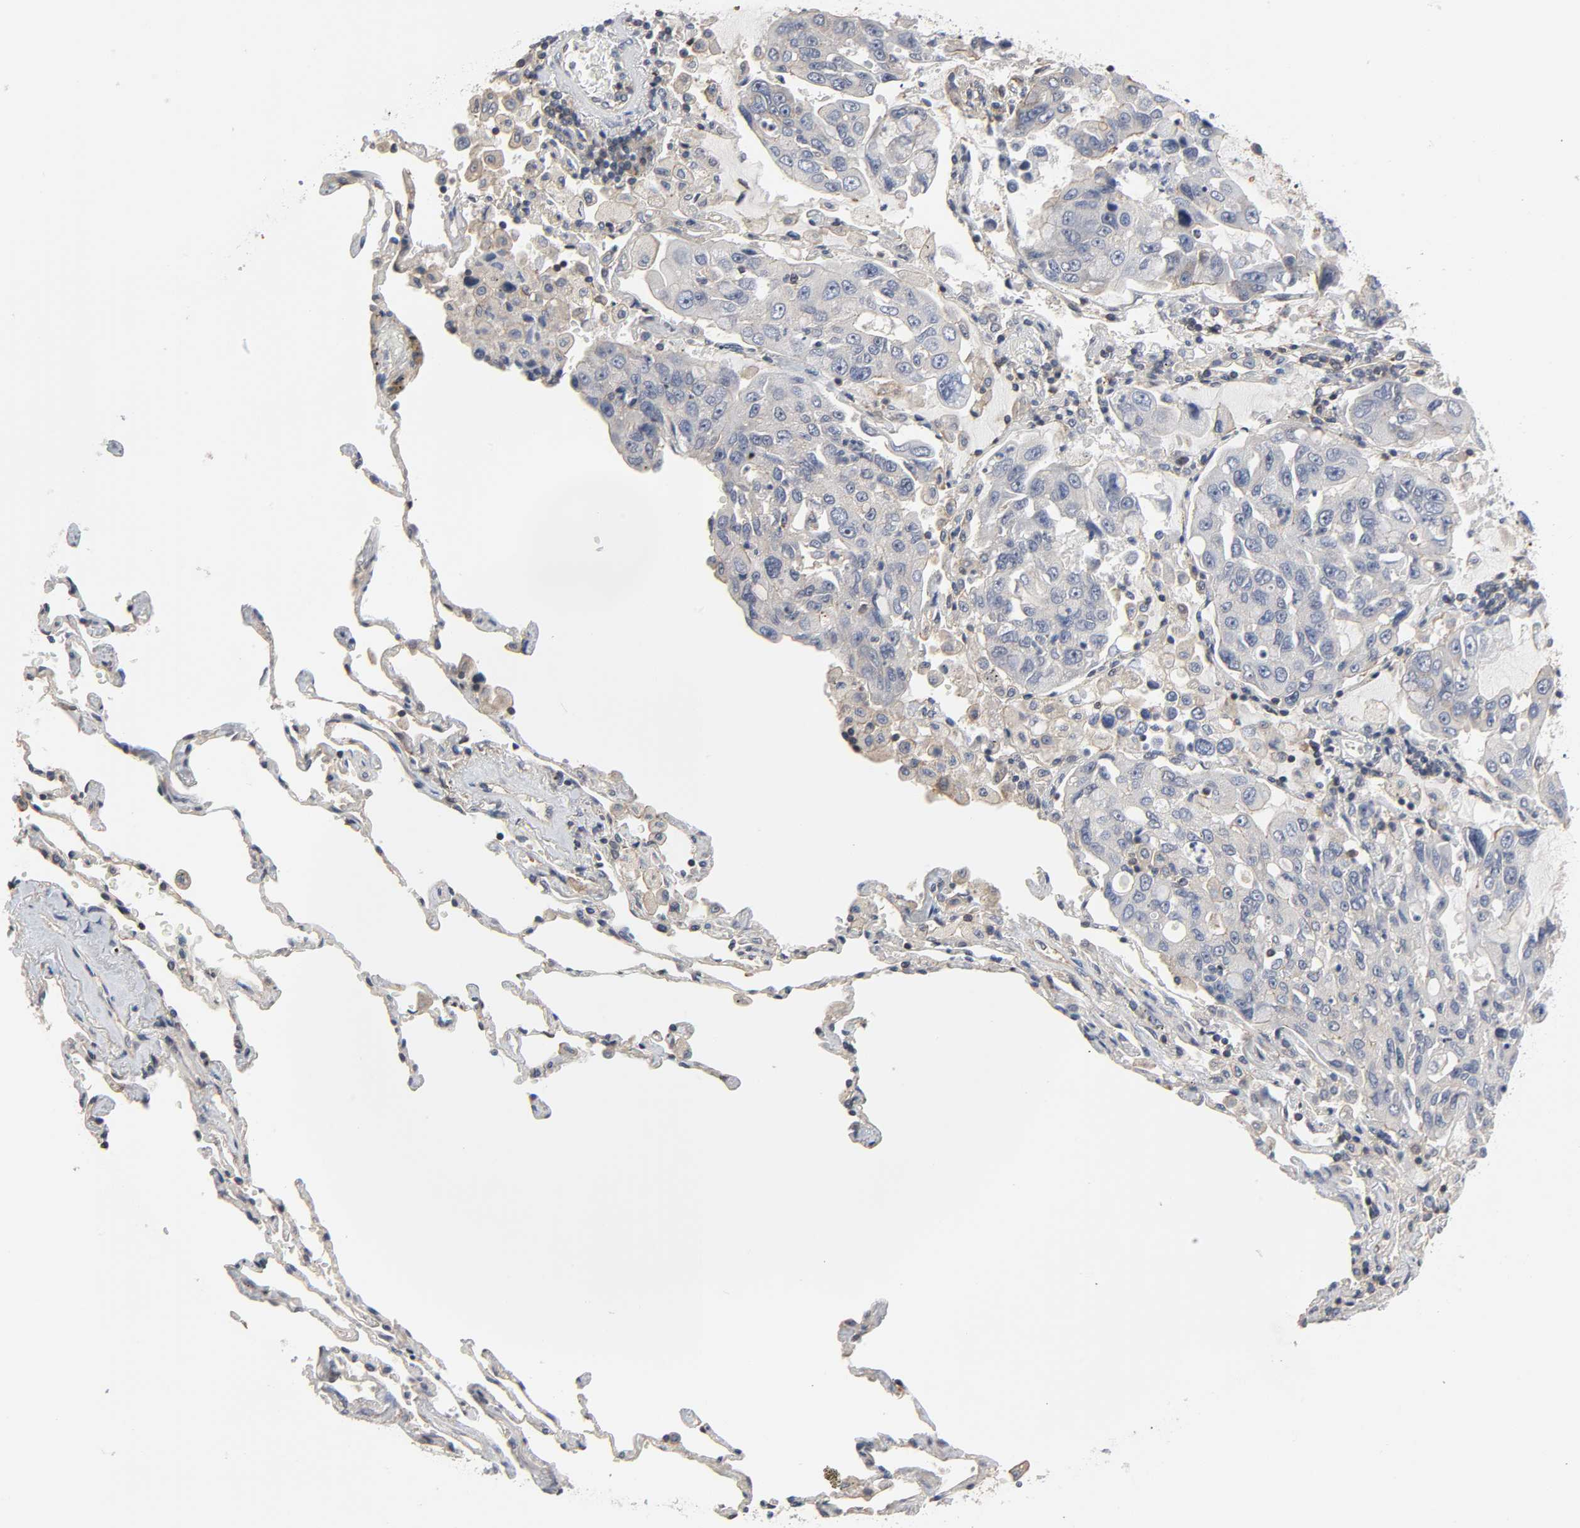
{"staining": {"intensity": "weak", "quantity": "25%-75%", "location": "cytoplasmic/membranous"}, "tissue": "lung cancer", "cell_type": "Tumor cells", "image_type": "cancer", "snomed": [{"axis": "morphology", "description": "Adenocarcinoma, NOS"}, {"axis": "topography", "description": "Lung"}], "caption": "Immunohistochemical staining of human lung cancer (adenocarcinoma) reveals low levels of weak cytoplasmic/membranous staining in about 25%-75% of tumor cells. (brown staining indicates protein expression, while blue staining denotes nuclei).", "gene": "DDX10", "patient": {"sex": "male", "age": 64}}